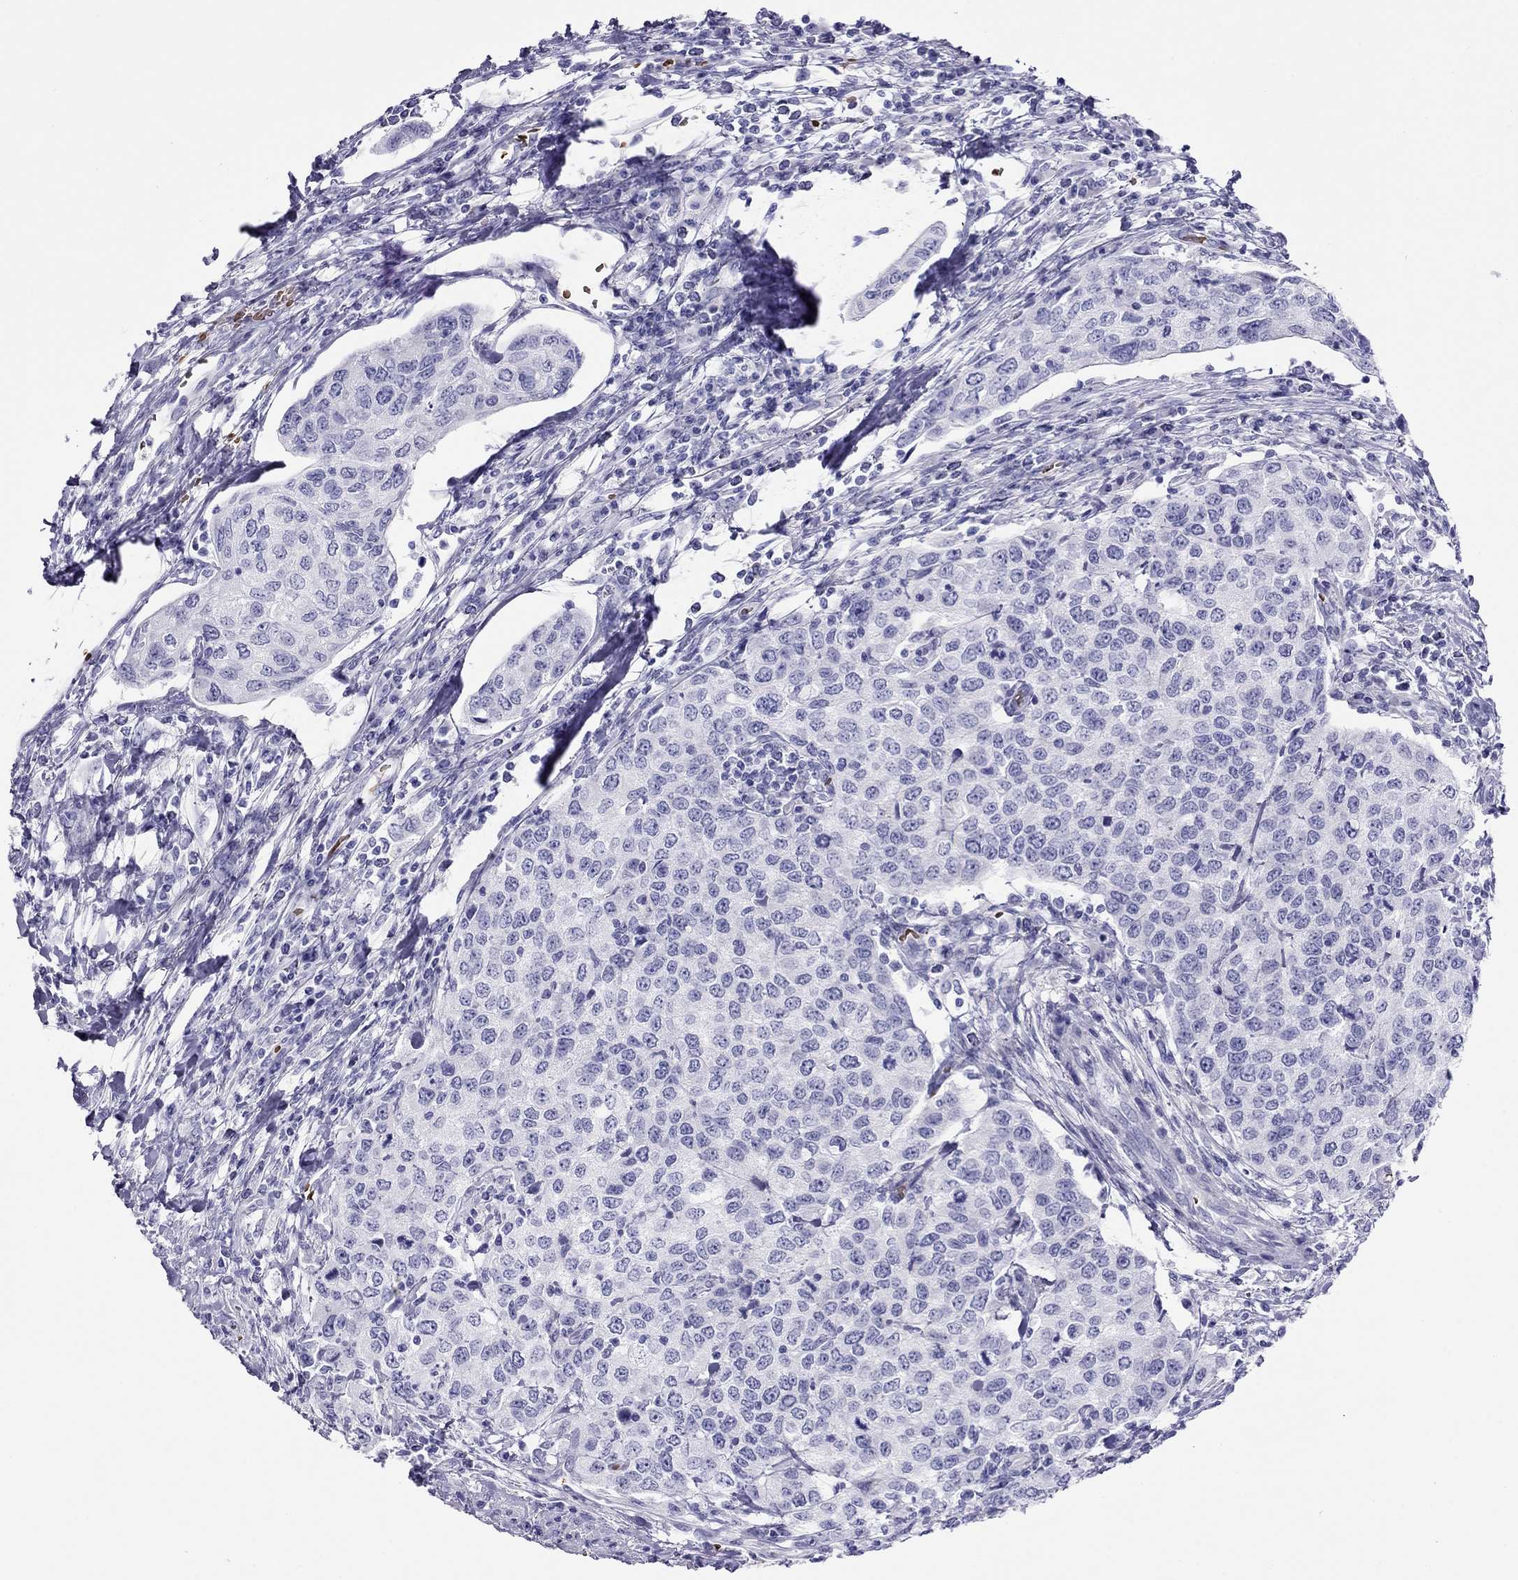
{"staining": {"intensity": "negative", "quantity": "none", "location": "none"}, "tissue": "urothelial cancer", "cell_type": "Tumor cells", "image_type": "cancer", "snomed": [{"axis": "morphology", "description": "Urothelial carcinoma, High grade"}, {"axis": "topography", "description": "Urinary bladder"}], "caption": "An immunohistochemistry (IHC) histopathology image of high-grade urothelial carcinoma is shown. There is no staining in tumor cells of high-grade urothelial carcinoma.", "gene": "PTPRN", "patient": {"sex": "female", "age": 78}}